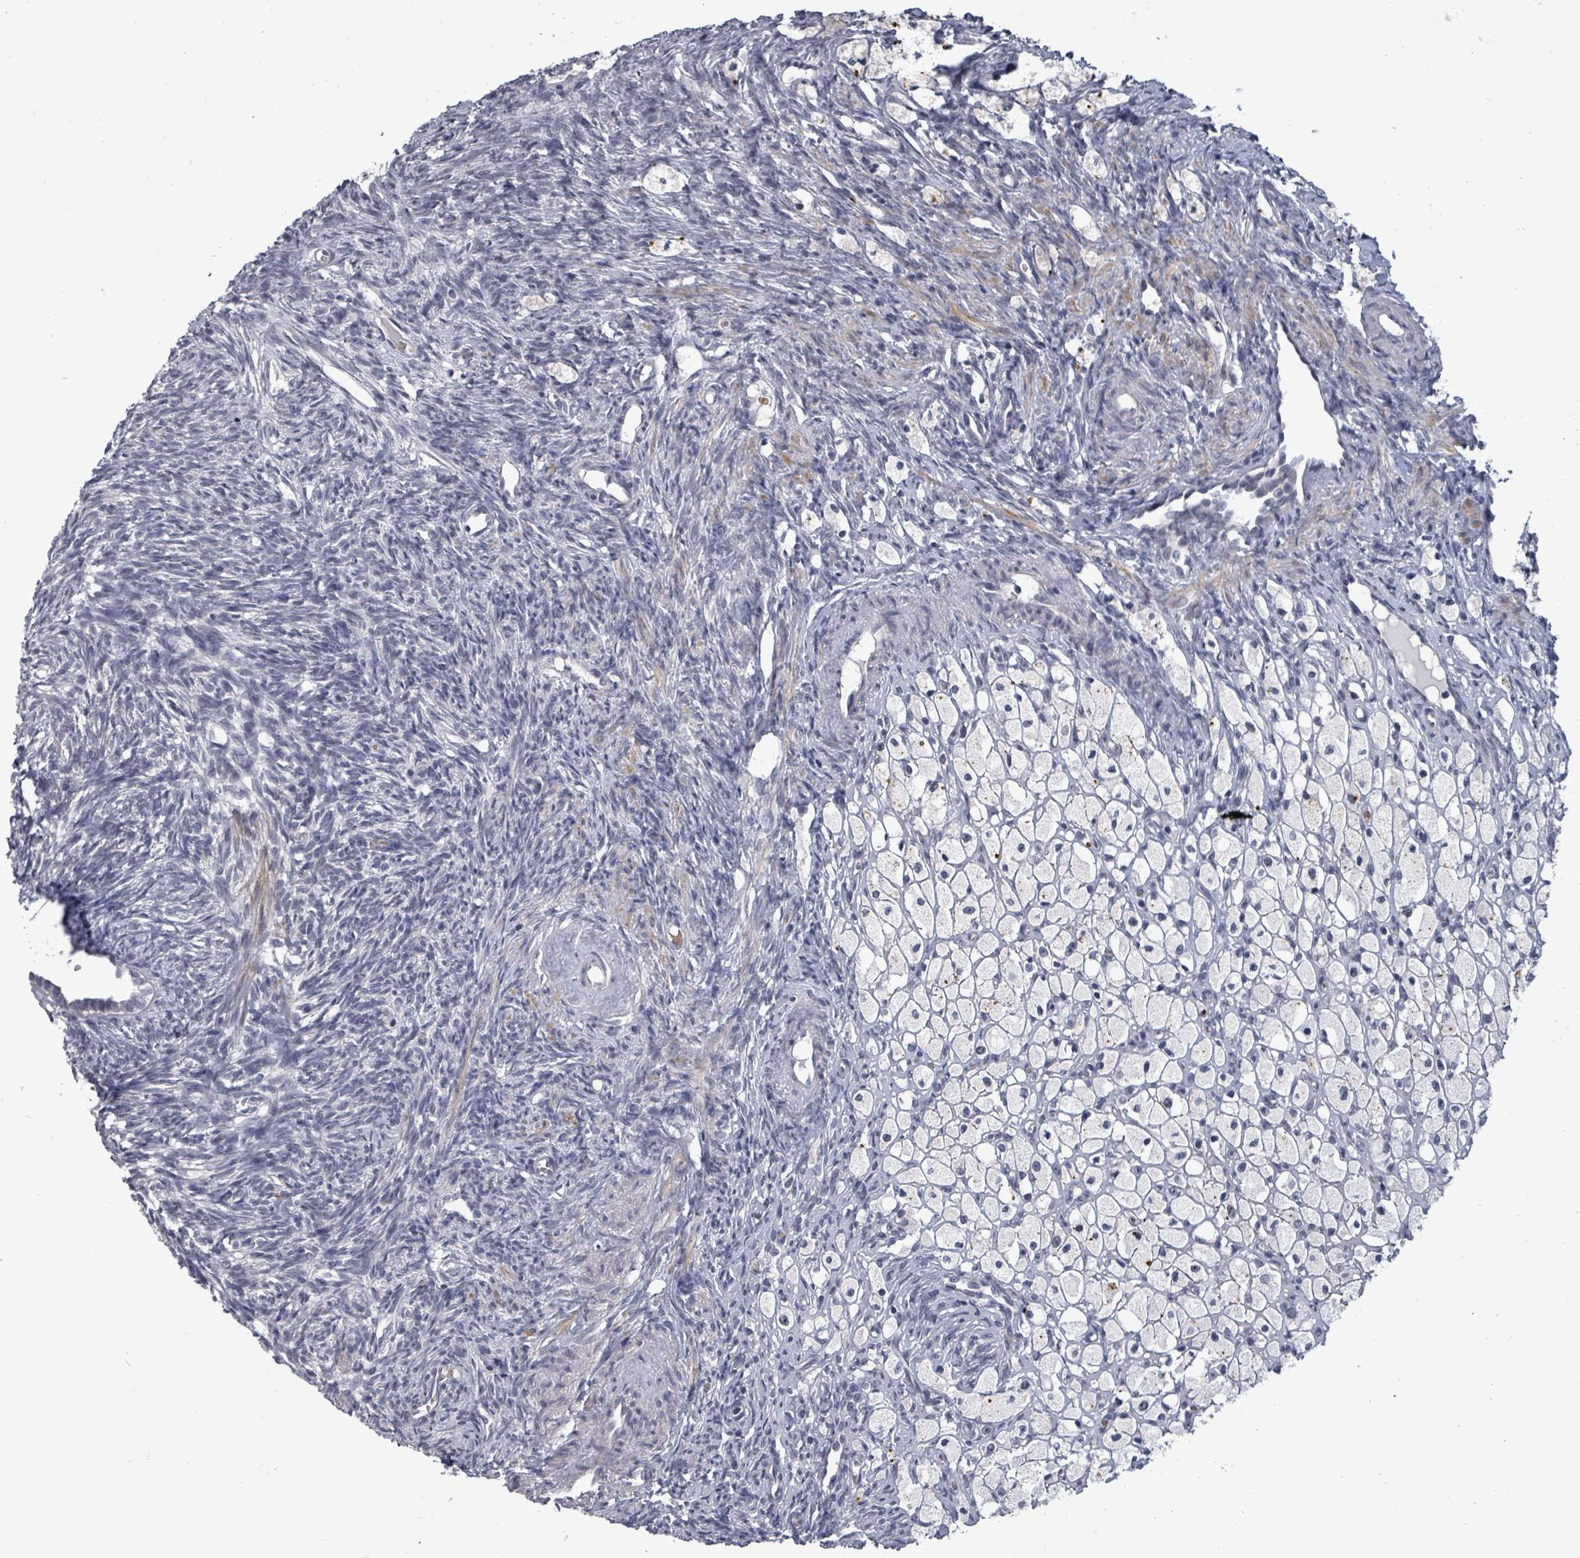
{"staining": {"intensity": "negative", "quantity": "none", "location": "none"}, "tissue": "ovary", "cell_type": "Ovarian stroma cells", "image_type": "normal", "snomed": [{"axis": "morphology", "description": "Normal tissue, NOS"}, {"axis": "topography", "description": "Ovary"}], "caption": "High magnification brightfield microscopy of benign ovary stained with DAB (3,3'-diaminobenzidine) (brown) and counterstained with hematoxylin (blue): ovarian stroma cells show no significant expression. Nuclei are stained in blue.", "gene": "PTPN20", "patient": {"sex": "female", "age": 51}}